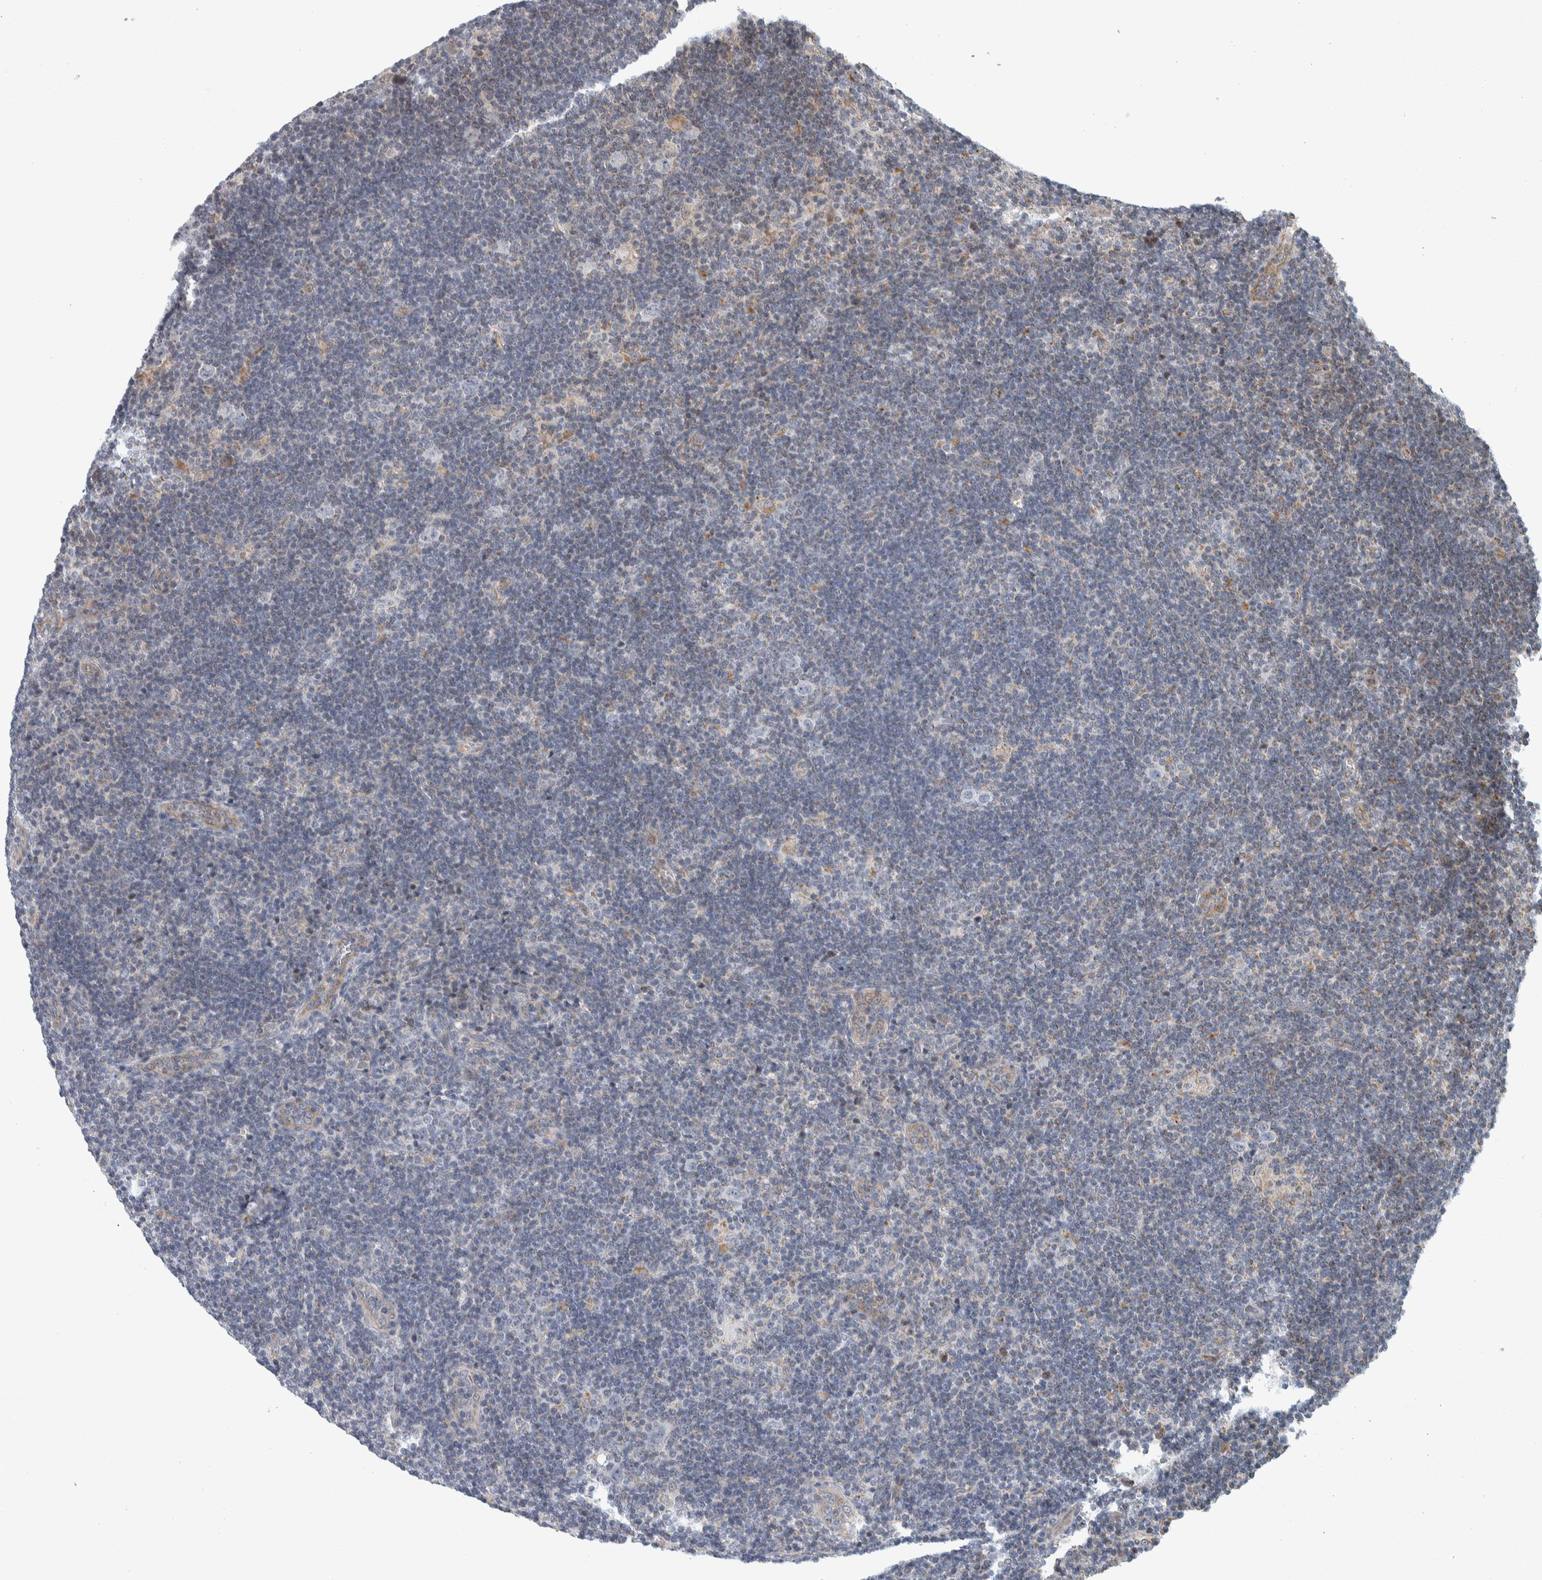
{"staining": {"intensity": "negative", "quantity": "none", "location": "none"}, "tissue": "lymphoma", "cell_type": "Tumor cells", "image_type": "cancer", "snomed": [{"axis": "morphology", "description": "Hodgkin's disease, NOS"}, {"axis": "topography", "description": "Lymph node"}], "caption": "An immunohistochemistry (IHC) histopathology image of Hodgkin's disease is shown. There is no staining in tumor cells of Hodgkin's disease.", "gene": "AFP", "patient": {"sex": "female", "age": 57}}